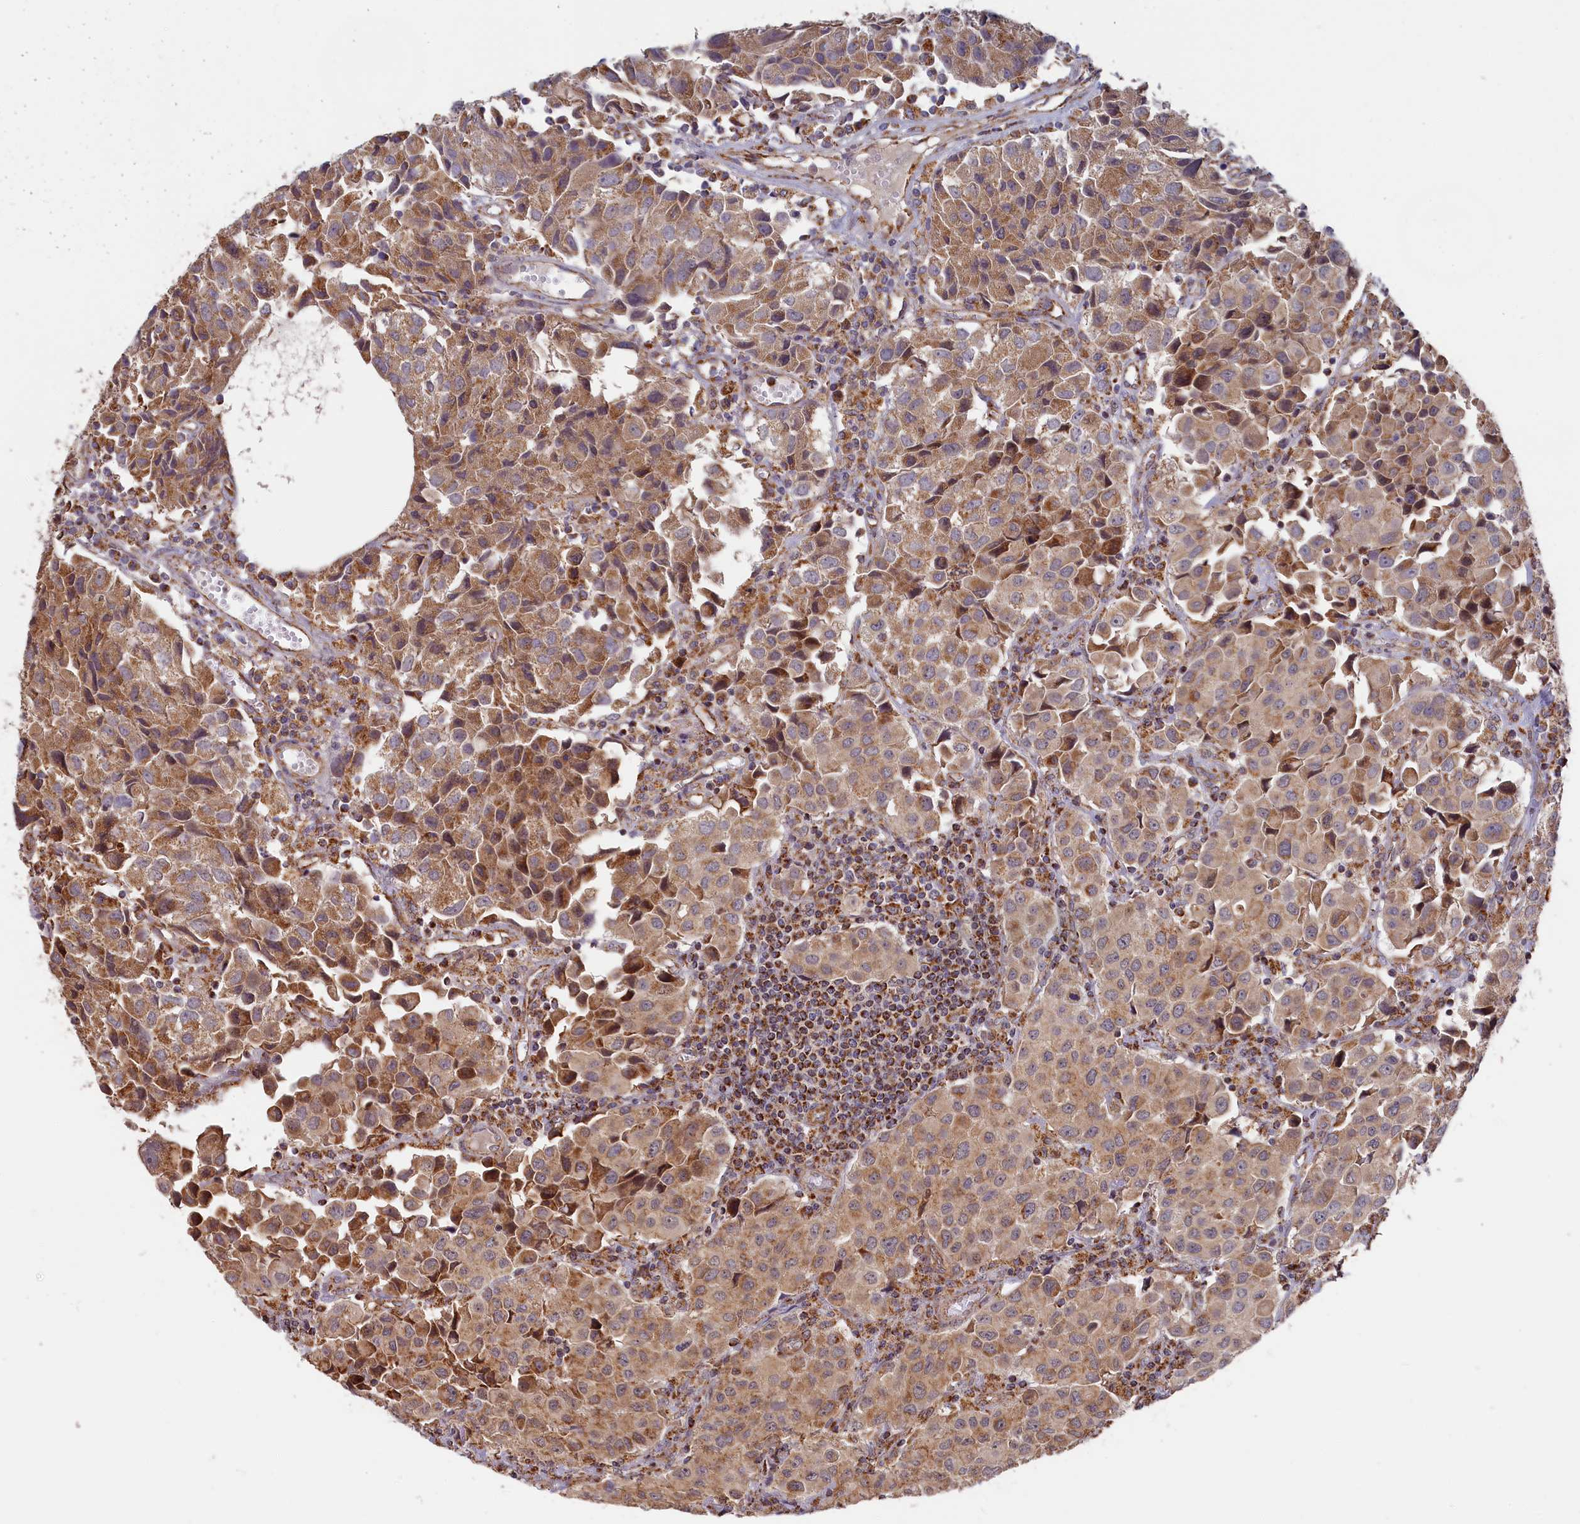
{"staining": {"intensity": "moderate", "quantity": ">75%", "location": "cytoplasmic/membranous"}, "tissue": "urothelial cancer", "cell_type": "Tumor cells", "image_type": "cancer", "snomed": [{"axis": "morphology", "description": "Urothelial carcinoma, High grade"}, {"axis": "topography", "description": "Urinary bladder"}], "caption": "Urothelial cancer stained for a protein reveals moderate cytoplasmic/membranous positivity in tumor cells. The protein of interest is shown in brown color, while the nuclei are stained blue.", "gene": "MACROD1", "patient": {"sex": "female", "age": 75}}